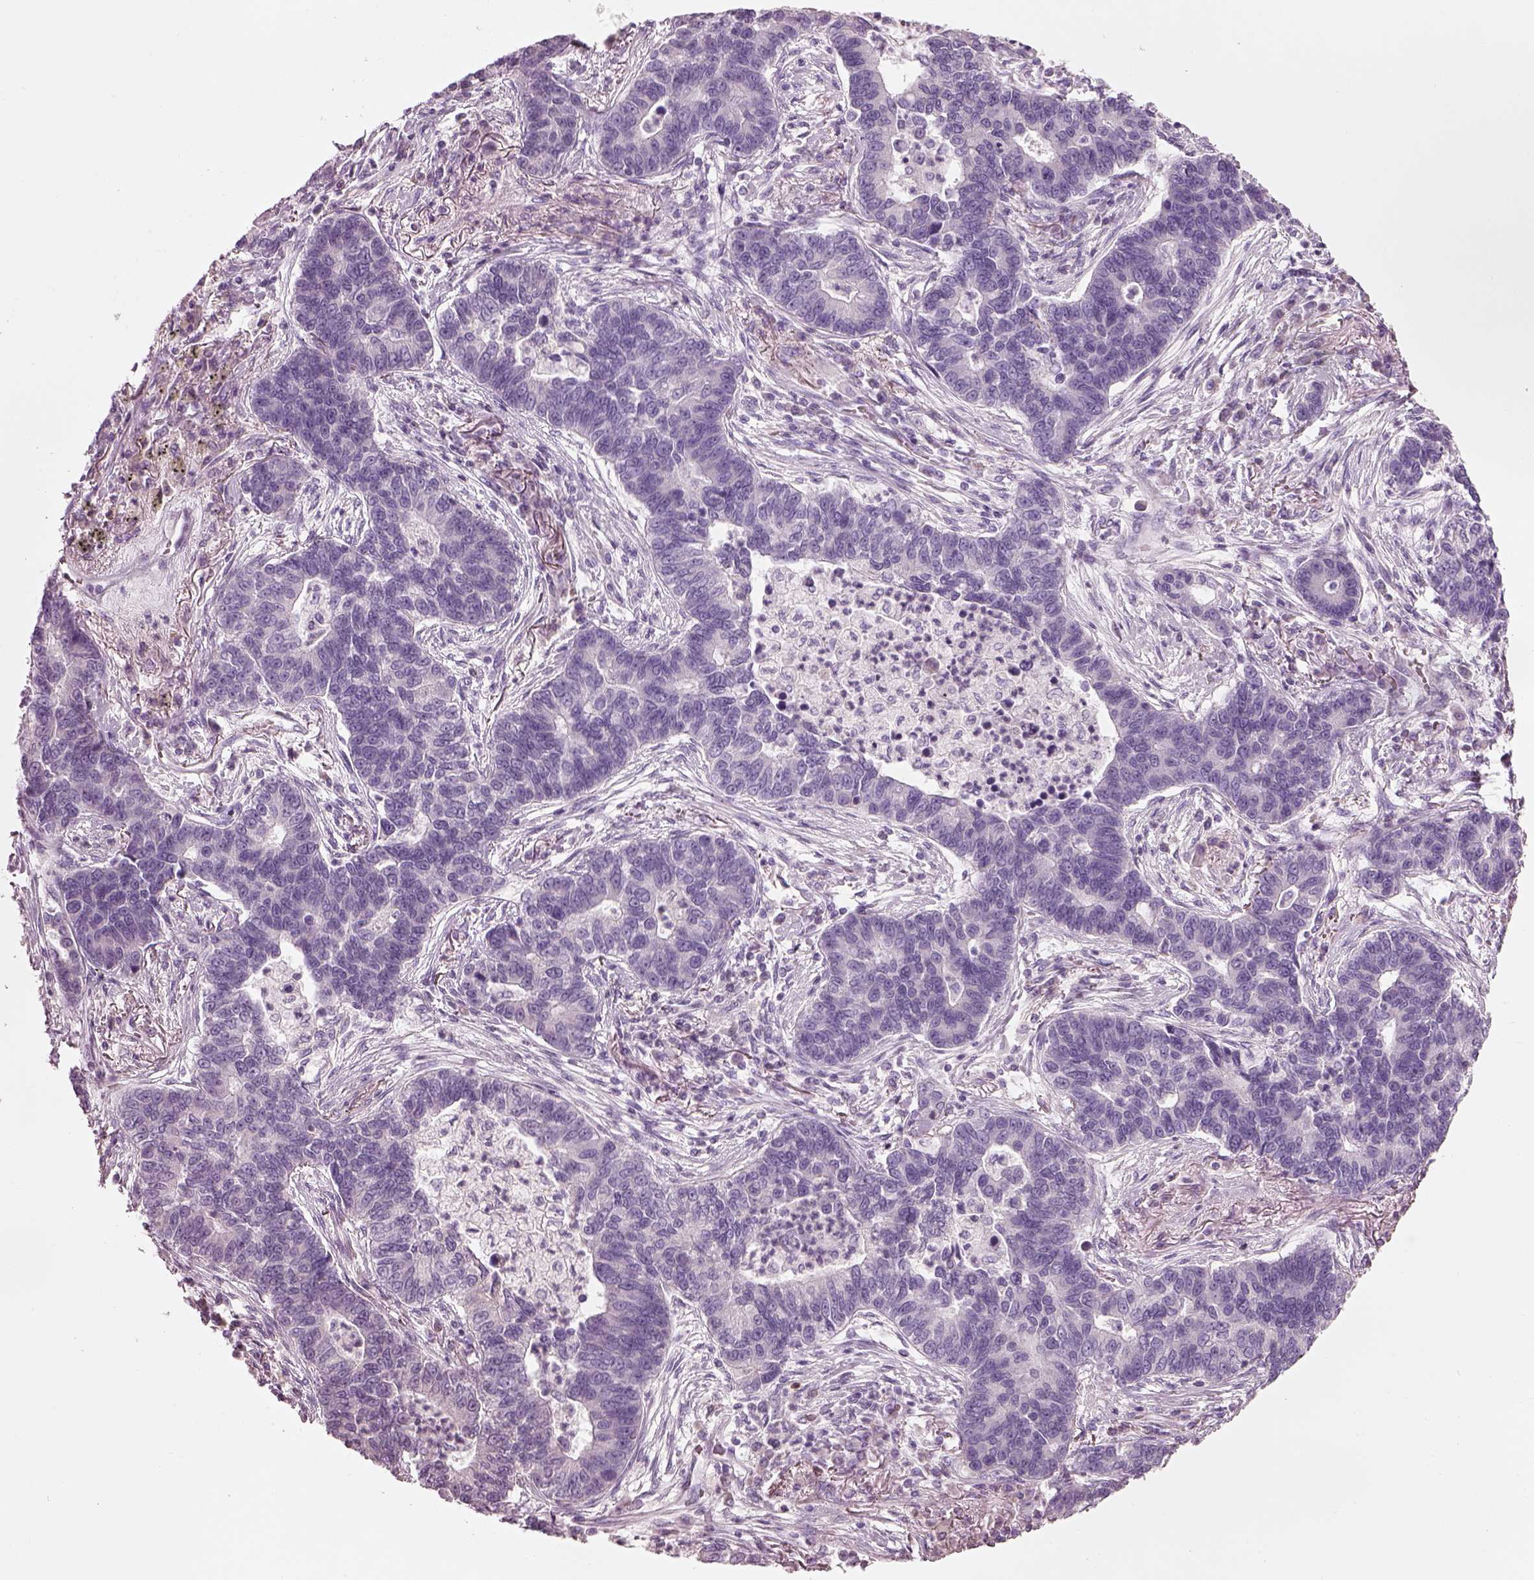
{"staining": {"intensity": "negative", "quantity": "none", "location": "none"}, "tissue": "lung cancer", "cell_type": "Tumor cells", "image_type": "cancer", "snomed": [{"axis": "morphology", "description": "Adenocarcinoma, NOS"}, {"axis": "topography", "description": "Lung"}], "caption": "The immunohistochemistry photomicrograph has no significant staining in tumor cells of adenocarcinoma (lung) tissue. The staining is performed using DAB (3,3'-diaminobenzidine) brown chromogen with nuclei counter-stained in using hematoxylin.", "gene": "SLC27A2", "patient": {"sex": "female", "age": 57}}